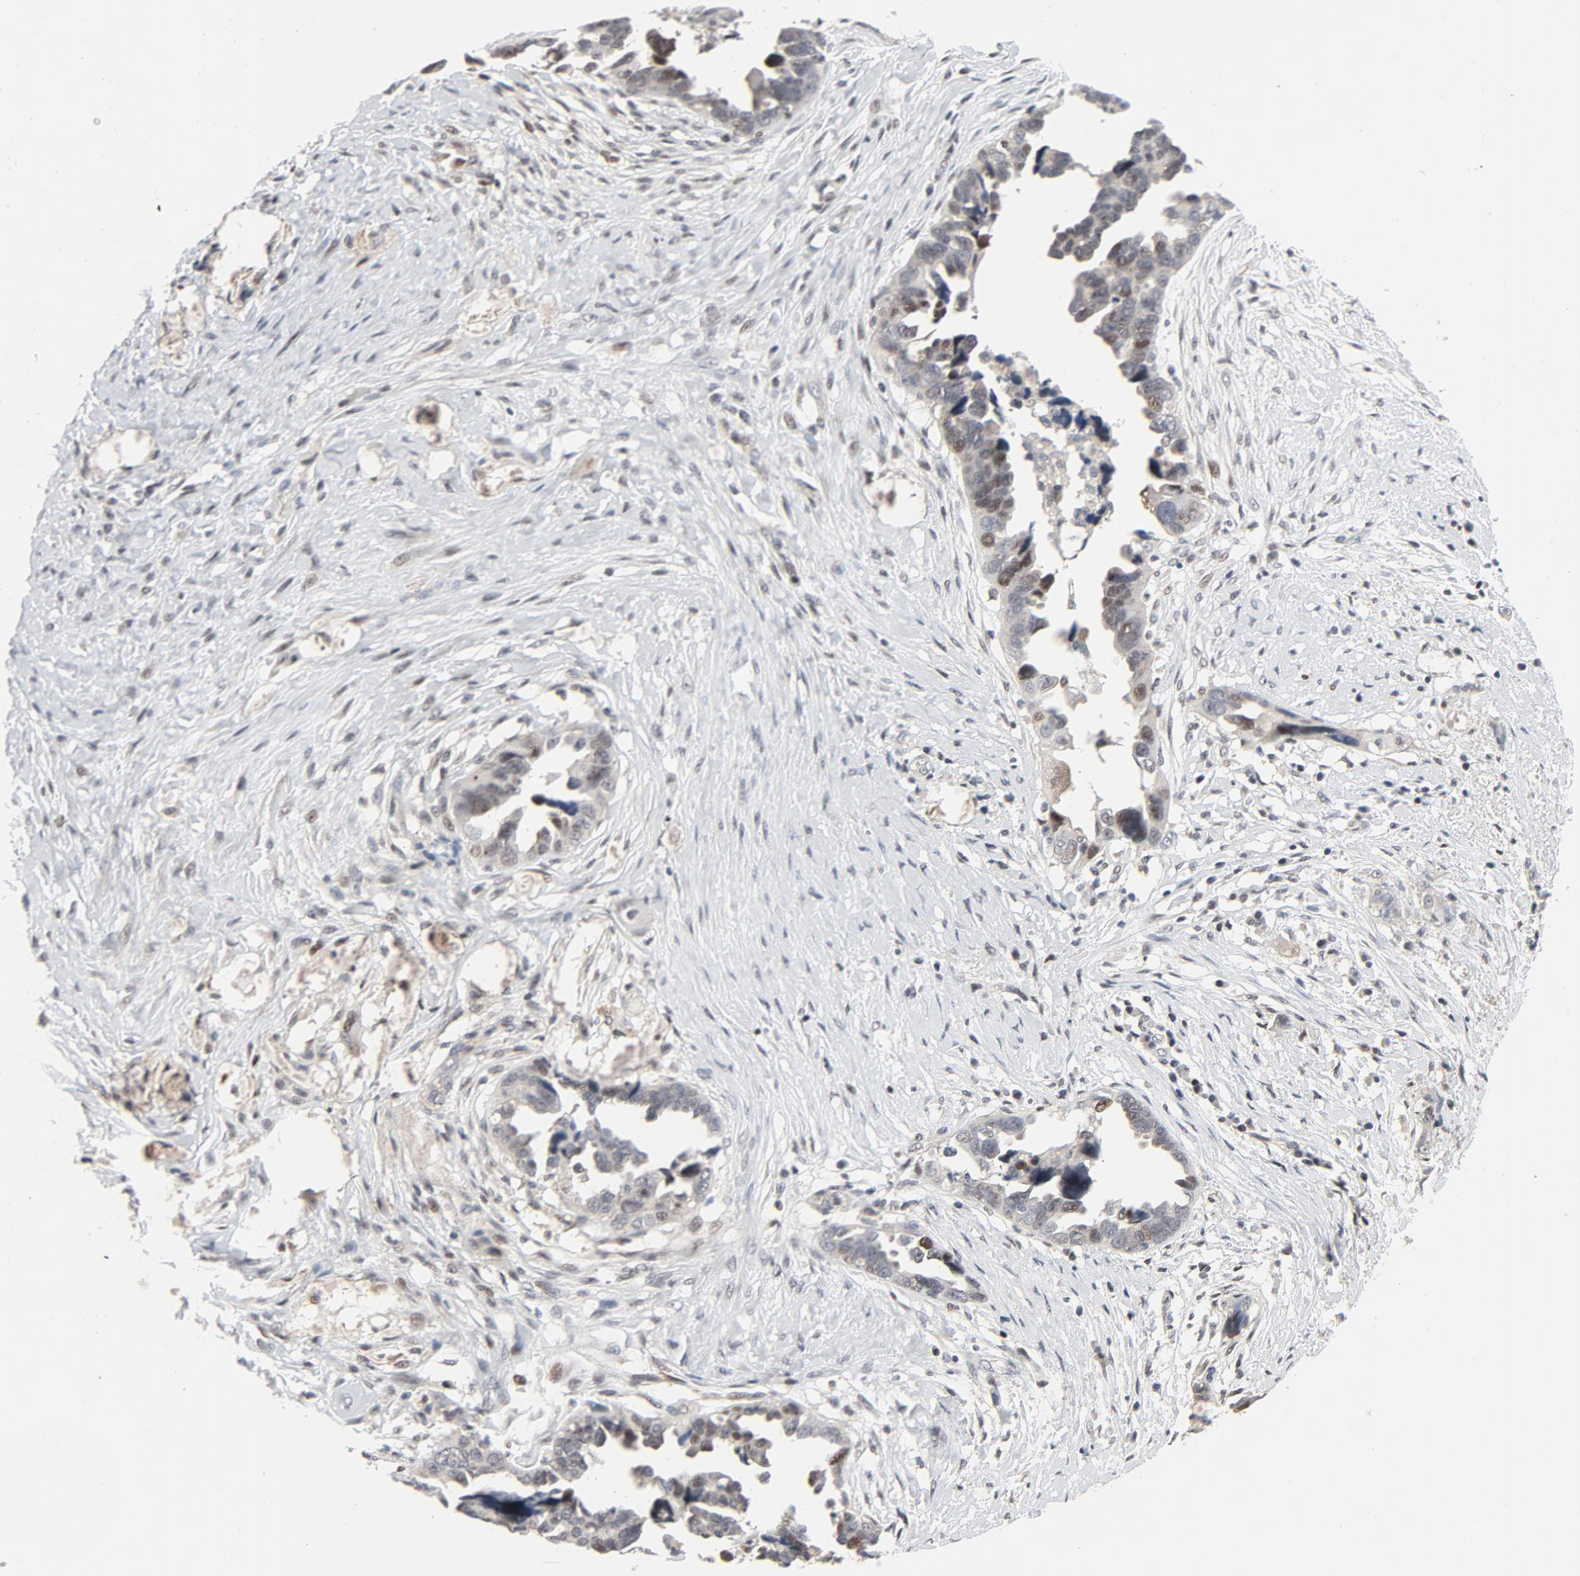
{"staining": {"intensity": "negative", "quantity": "none", "location": "none"}, "tissue": "ovarian cancer", "cell_type": "Tumor cells", "image_type": "cancer", "snomed": [{"axis": "morphology", "description": "Cystadenocarcinoma, serous, NOS"}, {"axis": "topography", "description": "Ovary"}], "caption": "Serous cystadenocarcinoma (ovarian) was stained to show a protein in brown. There is no significant staining in tumor cells. Brightfield microscopy of IHC stained with DAB (brown) and hematoxylin (blue), captured at high magnification.", "gene": "FSCB", "patient": {"sex": "female", "age": 63}}